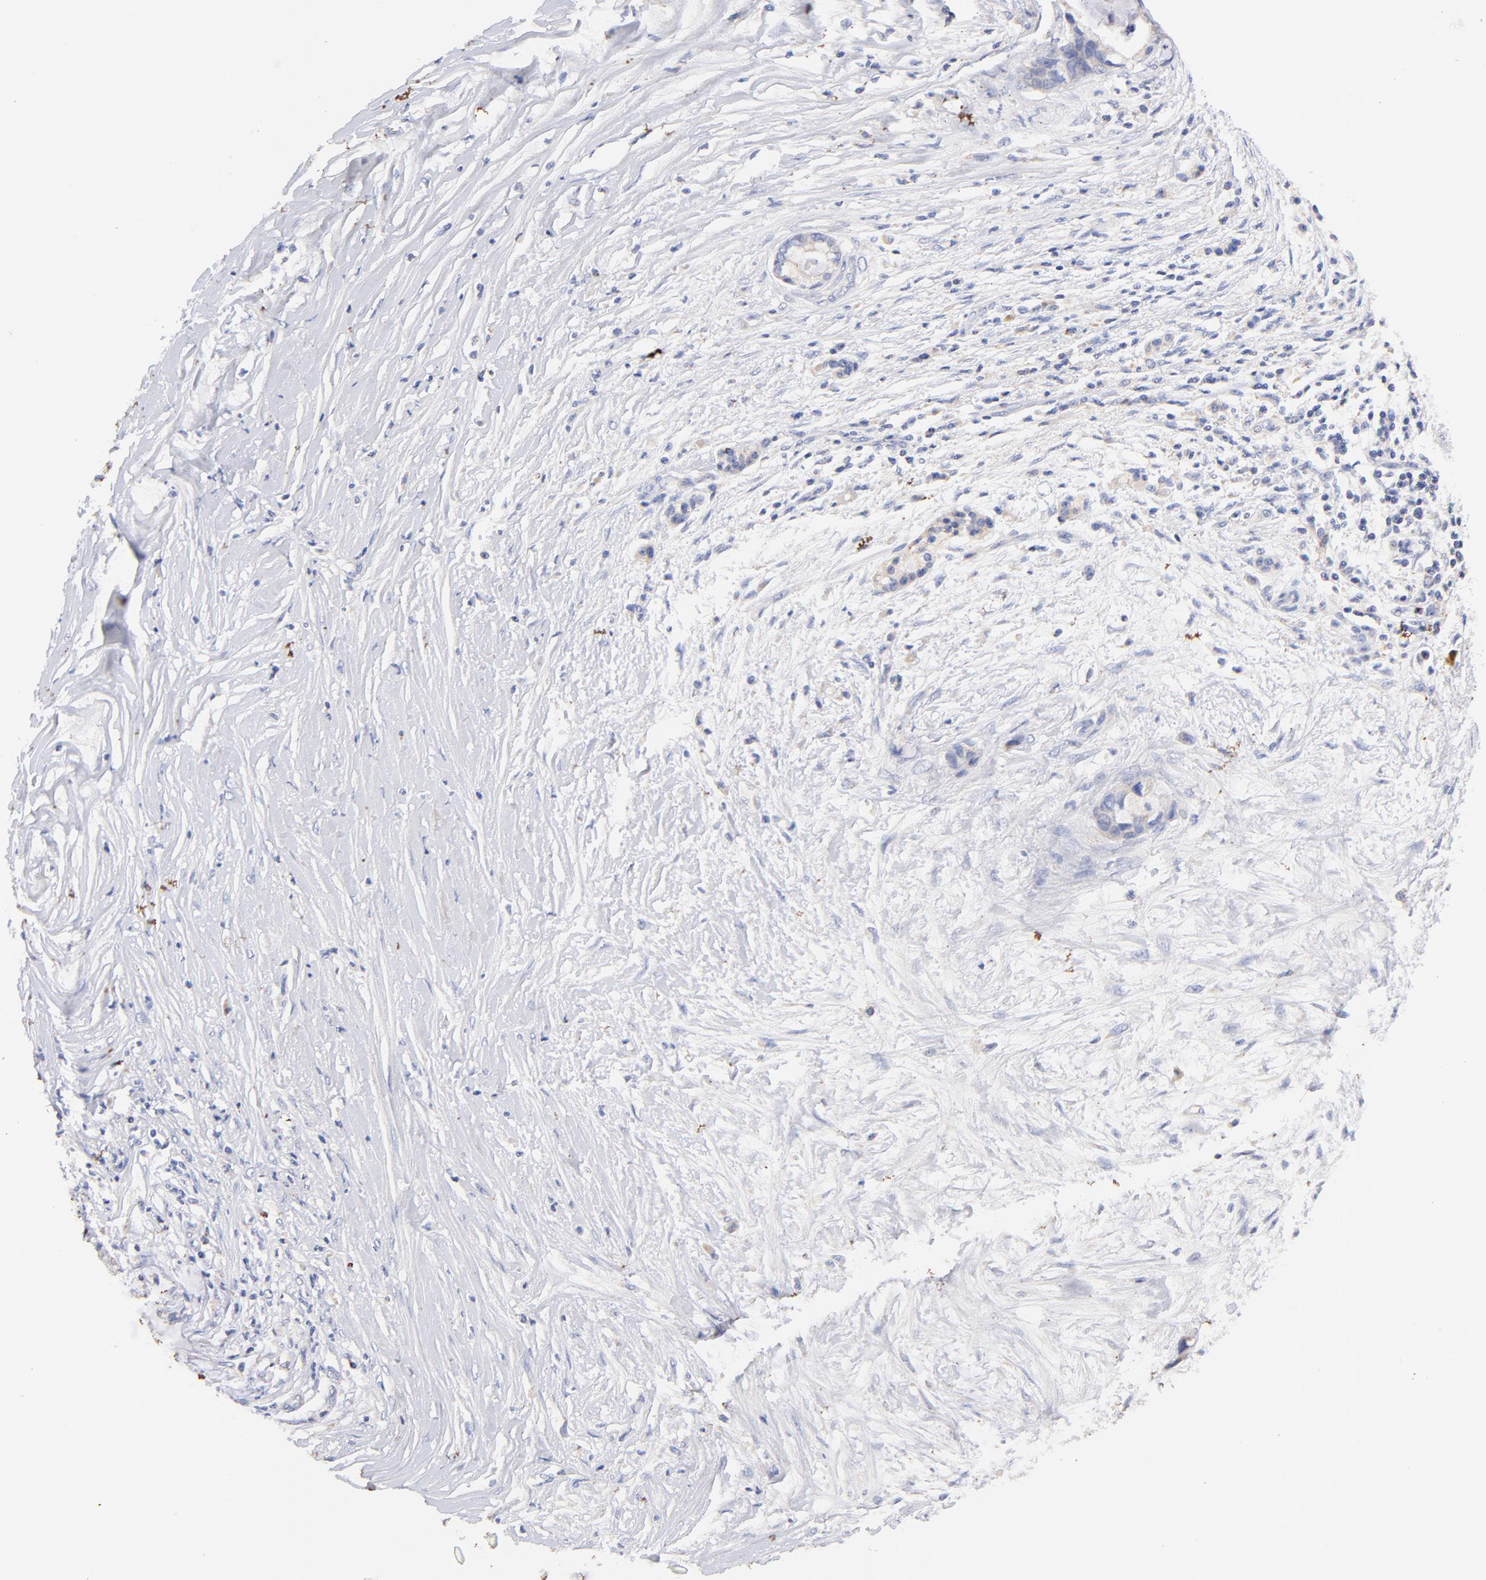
{"staining": {"intensity": "weak", "quantity": "25%-75%", "location": "cytoplasmic/membranous"}, "tissue": "pancreatic cancer", "cell_type": "Tumor cells", "image_type": "cancer", "snomed": [{"axis": "morphology", "description": "Adenocarcinoma, NOS"}, {"axis": "topography", "description": "Pancreas"}], "caption": "Immunohistochemical staining of human pancreatic cancer (adenocarcinoma) reveals weak cytoplasmic/membranous protein positivity in about 25%-75% of tumor cells.", "gene": "IGLV7-43", "patient": {"sex": "female", "age": 59}}